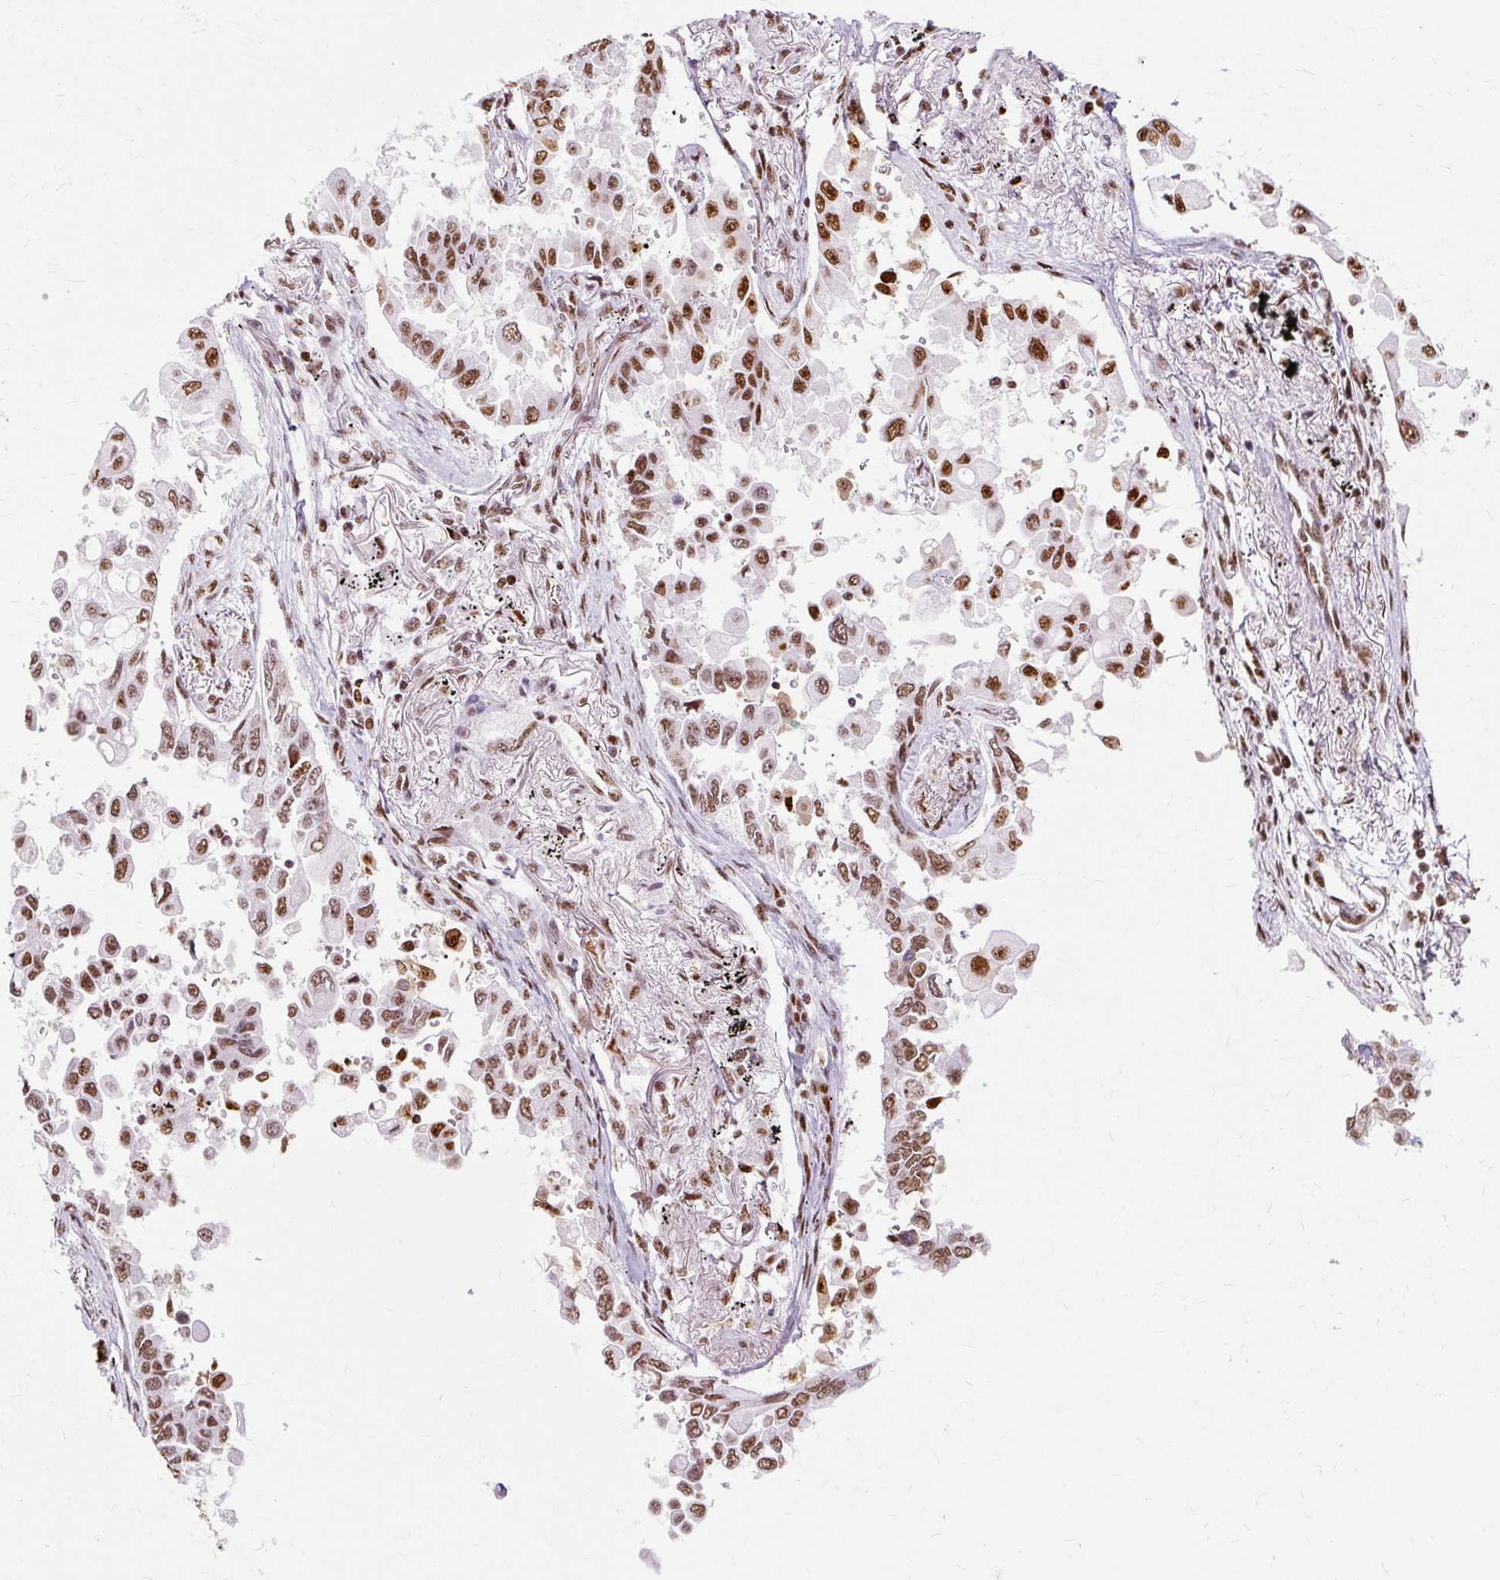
{"staining": {"intensity": "moderate", "quantity": ">75%", "location": "nuclear"}, "tissue": "lung cancer", "cell_type": "Tumor cells", "image_type": "cancer", "snomed": [{"axis": "morphology", "description": "Adenocarcinoma, NOS"}, {"axis": "topography", "description": "Lung"}], "caption": "Immunohistochemistry (IHC) histopathology image of human adenocarcinoma (lung) stained for a protein (brown), which shows medium levels of moderate nuclear expression in about >75% of tumor cells.", "gene": "XRCC6", "patient": {"sex": "female", "age": 67}}